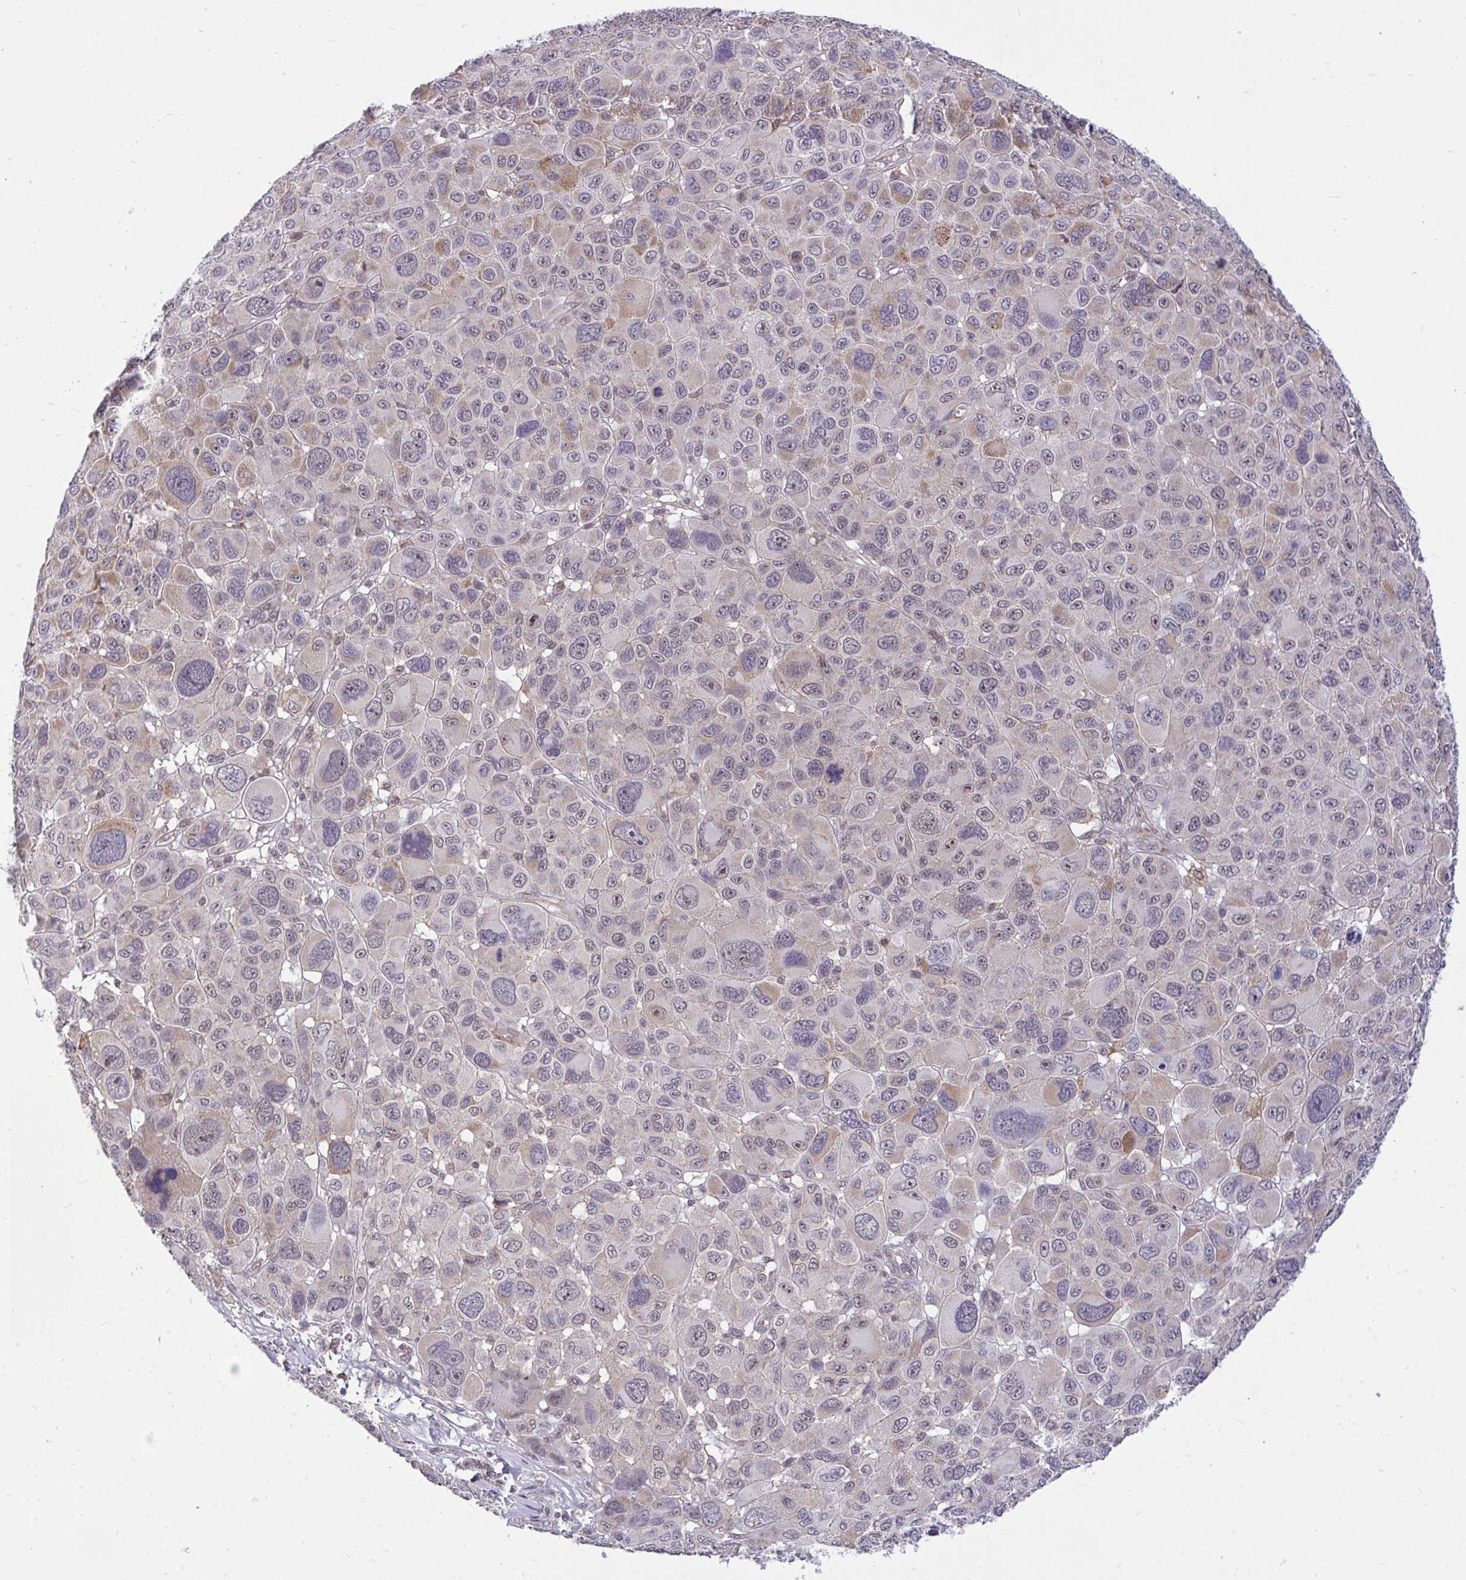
{"staining": {"intensity": "weak", "quantity": "<25%", "location": "nuclear"}, "tissue": "melanoma", "cell_type": "Tumor cells", "image_type": "cancer", "snomed": [{"axis": "morphology", "description": "Malignant melanoma, NOS"}, {"axis": "topography", "description": "Skin"}], "caption": "Micrograph shows no protein staining in tumor cells of malignant melanoma tissue.", "gene": "PPP1CA", "patient": {"sex": "female", "age": 66}}